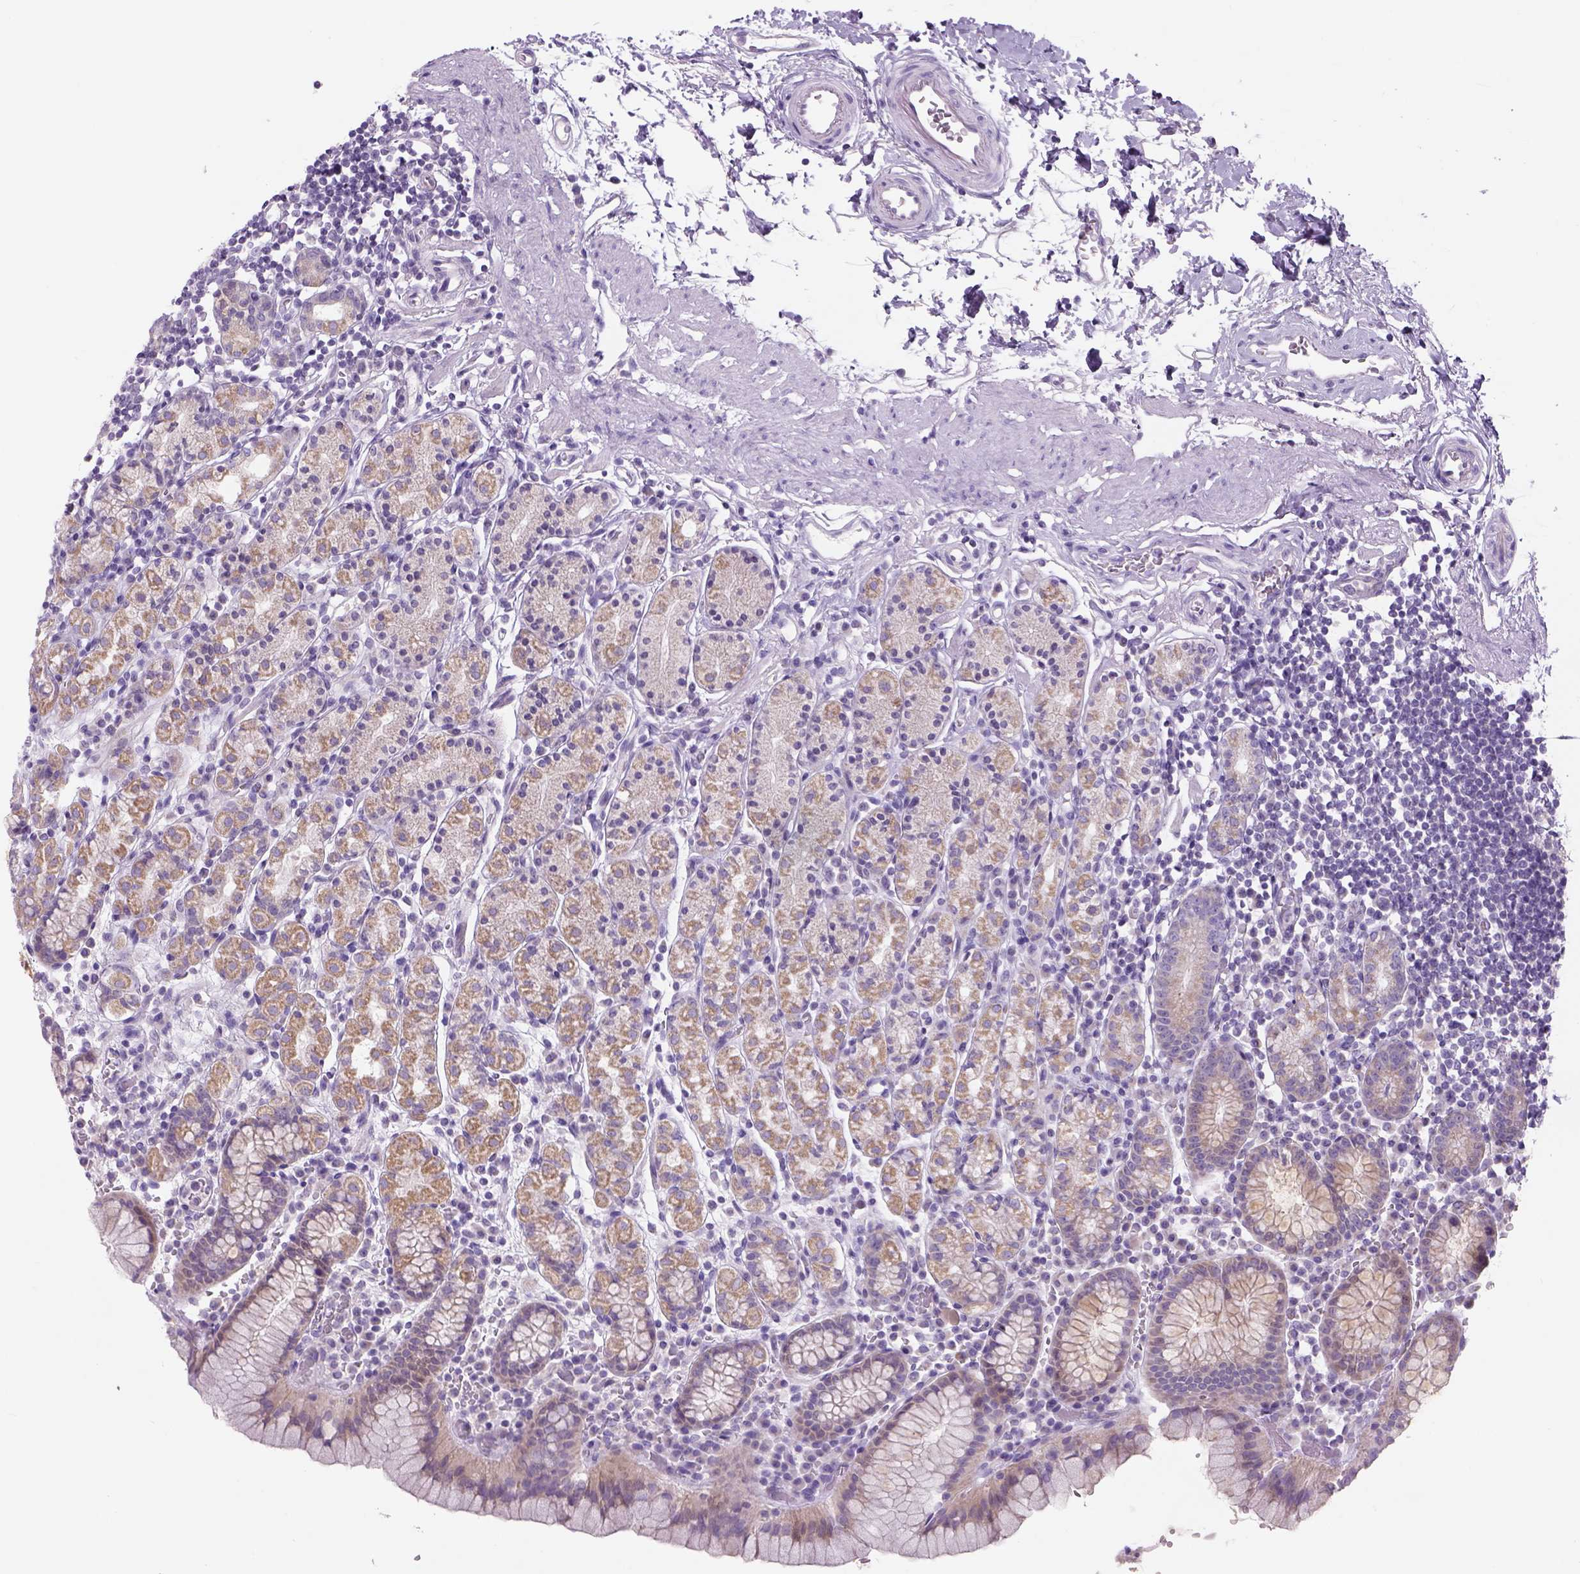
{"staining": {"intensity": "weak", "quantity": "25%-75%", "location": "cytoplasmic/membranous"}, "tissue": "stomach", "cell_type": "Glandular cells", "image_type": "normal", "snomed": [{"axis": "morphology", "description": "Normal tissue, NOS"}, {"axis": "topography", "description": "Stomach, upper"}, {"axis": "topography", "description": "Stomach"}], "caption": "IHC micrograph of normal stomach stained for a protein (brown), which exhibits low levels of weak cytoplasmic/membranous expression in about 25%-75% of glandular cells.", "gene": "ADGRV1", "patient": {"sex": "male", "age": 62}}